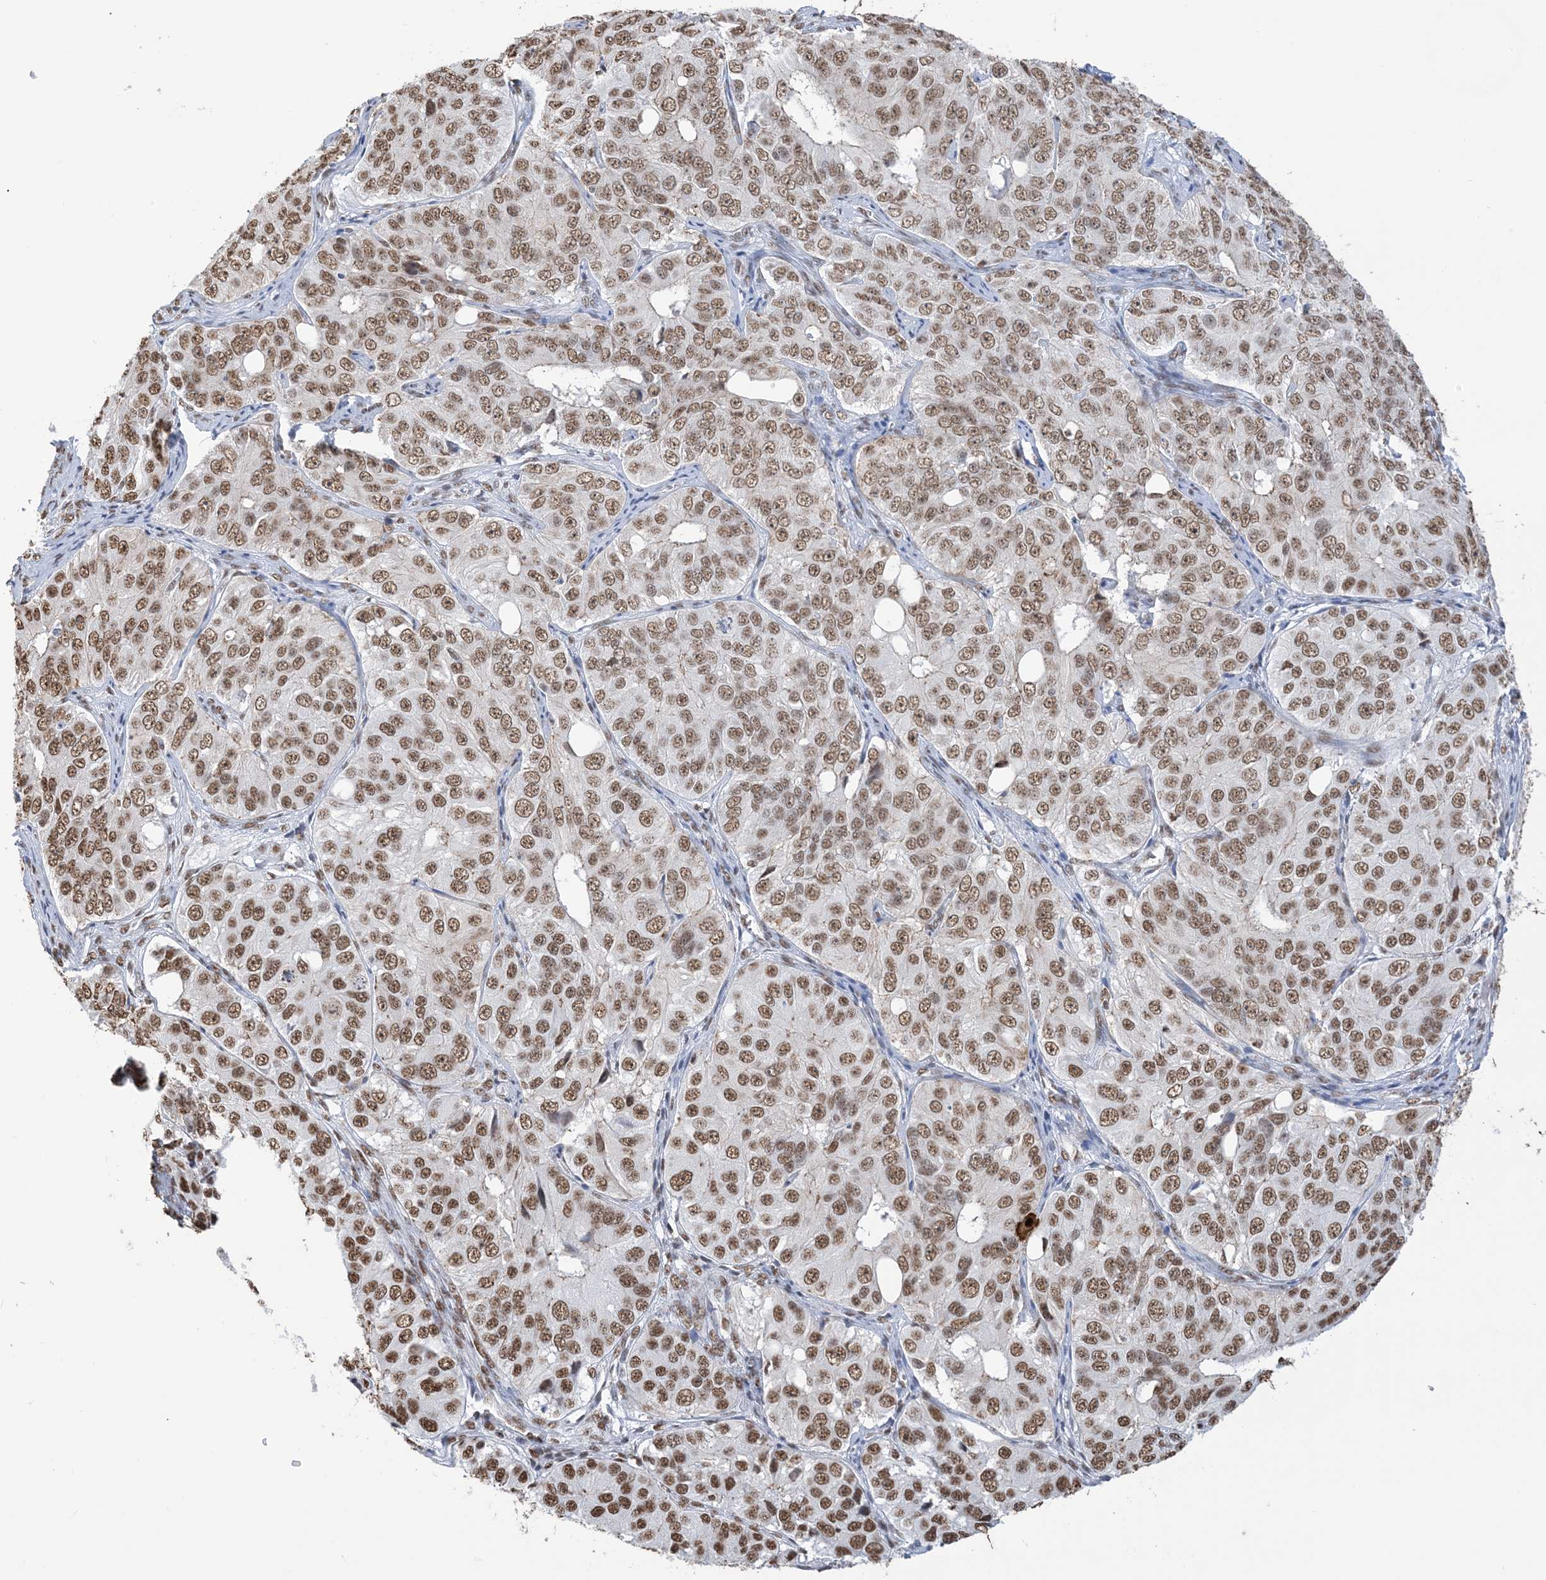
{"staining": {"intensity": "moderate", "quantity": ">75%", "location": "nuclear"}, "tissue": "ovarian cancer", "cell_type": "Tumor cells", "image_type": "cancer", "snomed": [{"axis": "morphology", "description": "Carcinoma, endometroid"}, {"axis": "topography", "description": "Ovary"}], "caption": "Immunohistochemistry (IHC) histopathology image of neoplastic tissue: ovarian cancer stained using immunohistochemistry reveals medium levels of moderate protein expression localized specifically in the nuclear of tumor cells, appearing as a nuclear brown color.", "gene": "ZNF792", "patient": {"sex": "female", "age": 51}}